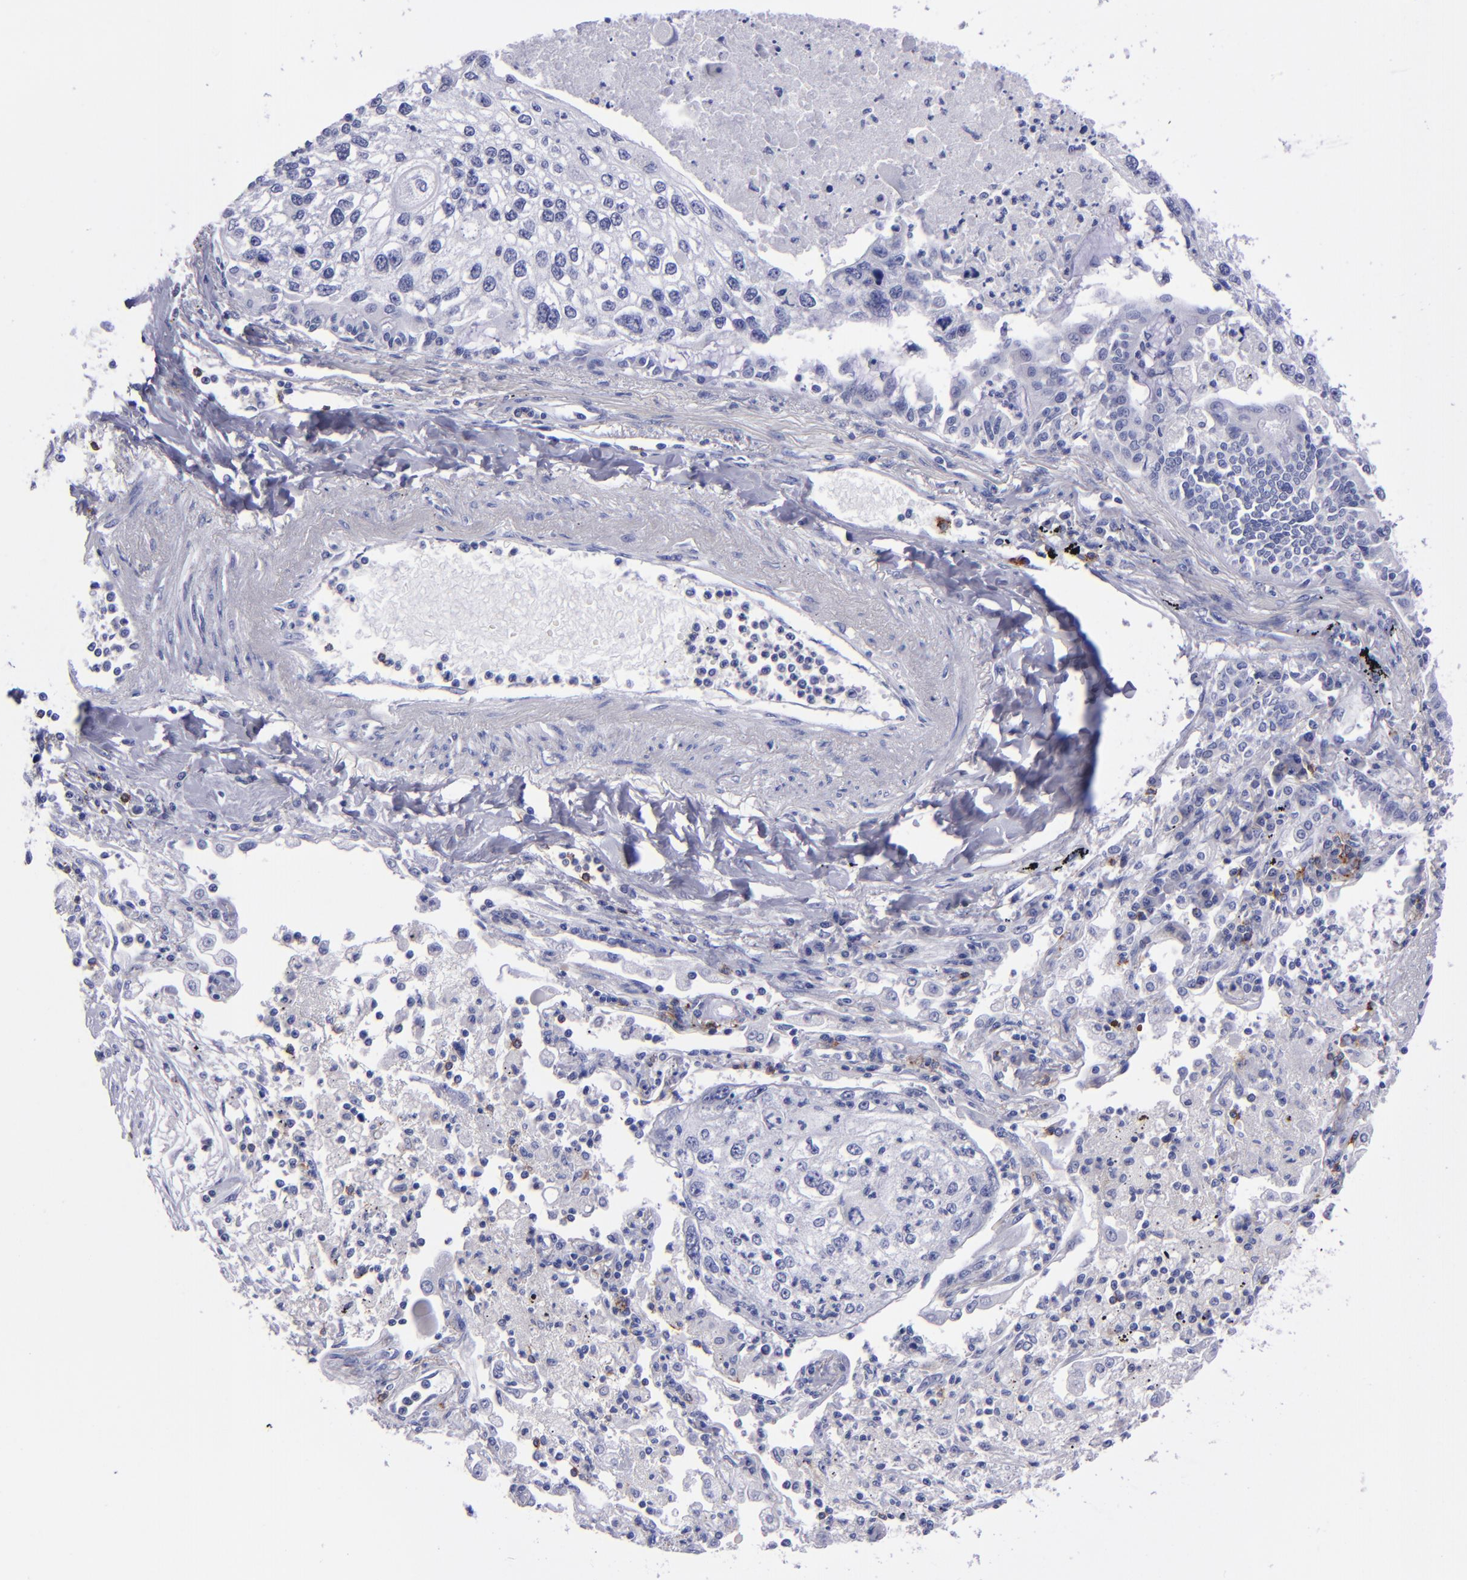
{"staining": {"intensity": "negative", "quantity": "none", "location": "none"}, "tissue": "lung cancer", "cell_type": "Tumor cells", "image_type": "cancer", "snomed": [{"axis": "morphology", "description": "Squamous cell carcinoma, NOS"}, {"axis": "topography", "description": "Lung"}], "caption": "This photomicrograph is of lung squamous cell carcinoma stained with immunohistochemistry to label a protein in brown with the nuclei are counter-stained blue. There is no staining in tumor cells.", "gene": "CD37", "patient": {"sex": "male", "age": 75}}